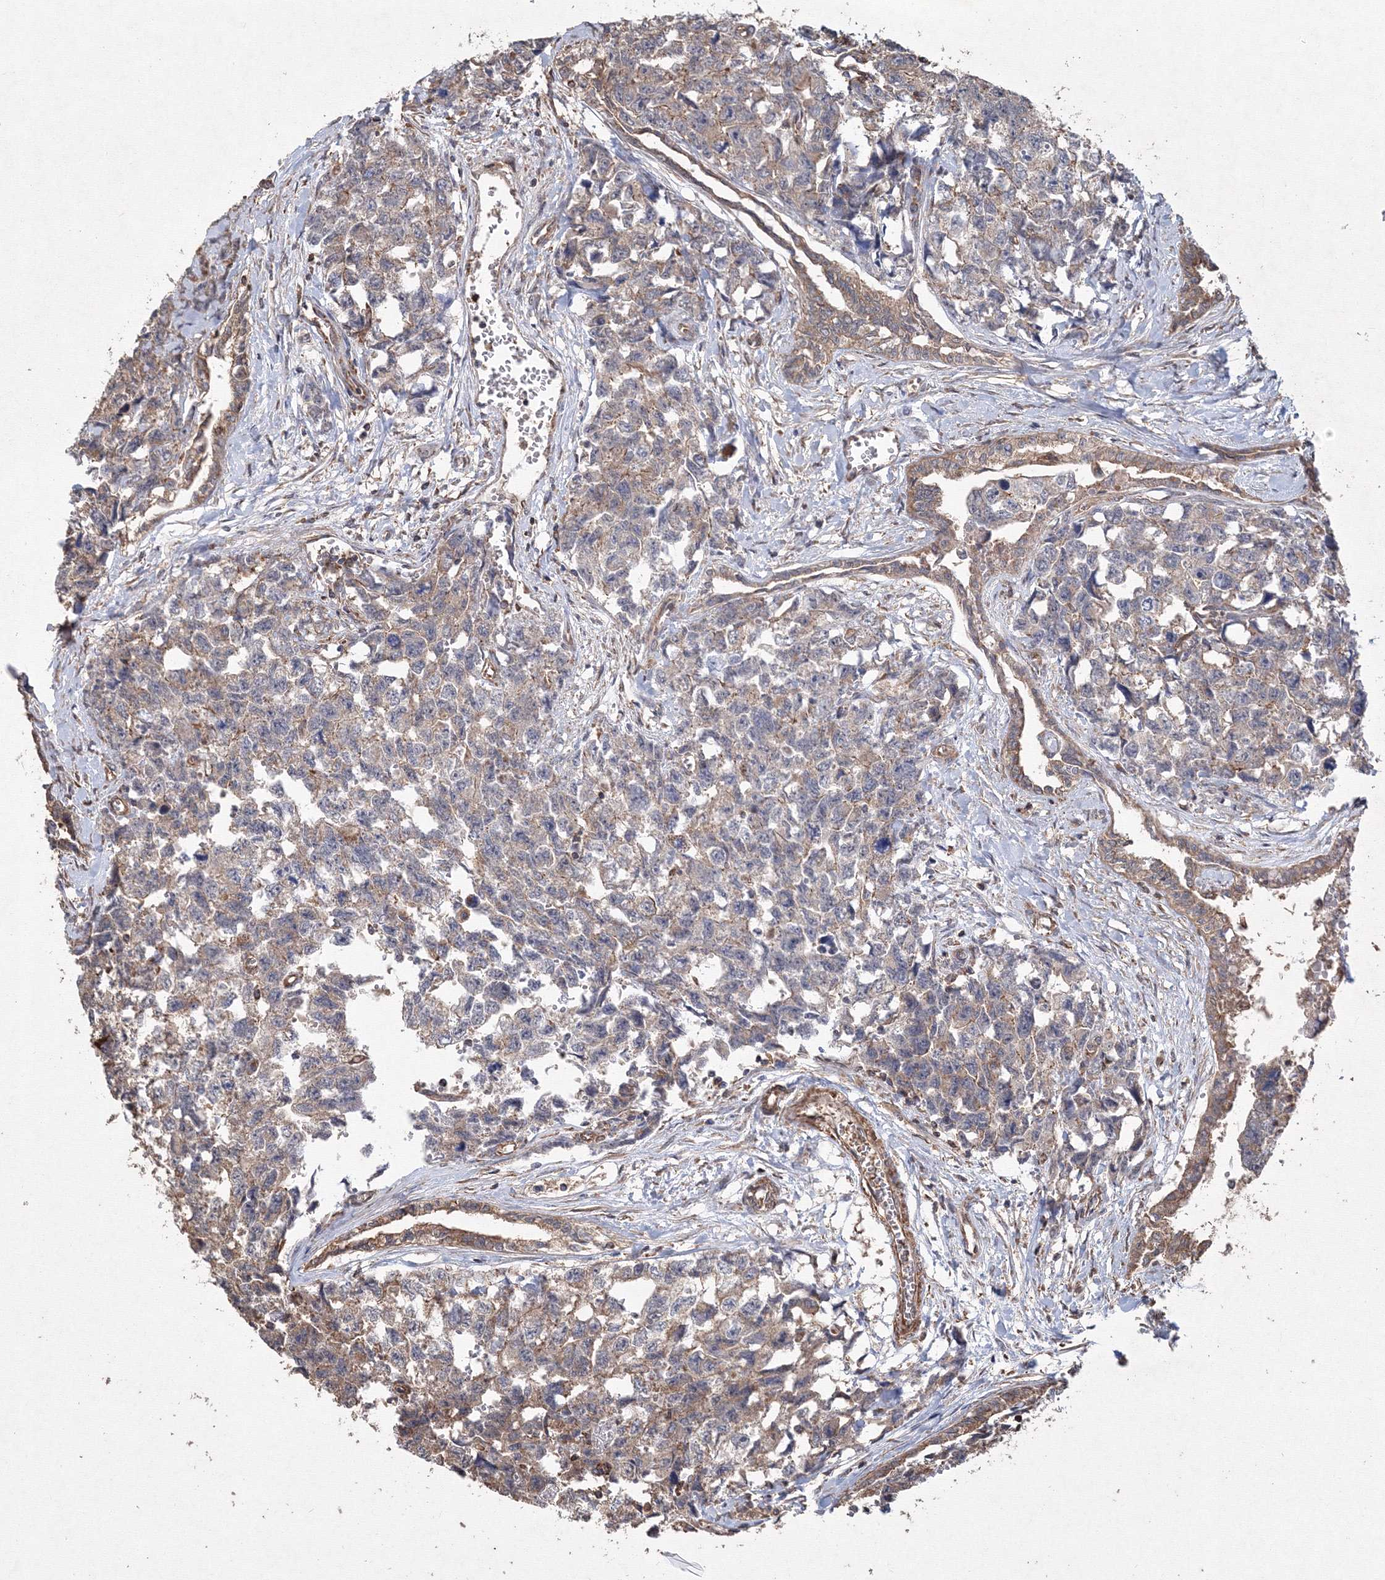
{"staining": {"intensity": "negative", "quantity": "none", "location": "none"}, "tissue": "testis cancer", "cell_type": "Tumor cells", "image_type": "cancer", "snomed": [{"axis": "morphology", "description": "Carcinoma, Embryonal, NOS"}, {"axis": "topography", "description": "Testis"}], "caption": "Image shows no protein expression in tumor cells of testis embryonal carcinoma tissue. The staining was performed using DAB (3,3'-diaminobenzidine) to visualize the protein expression in brown, while the nuclei were stained in blue with hematoxylin (Magnification: 20x).", "gene": "TMEM139", "patient": {"sex": "male", "age": 31}}